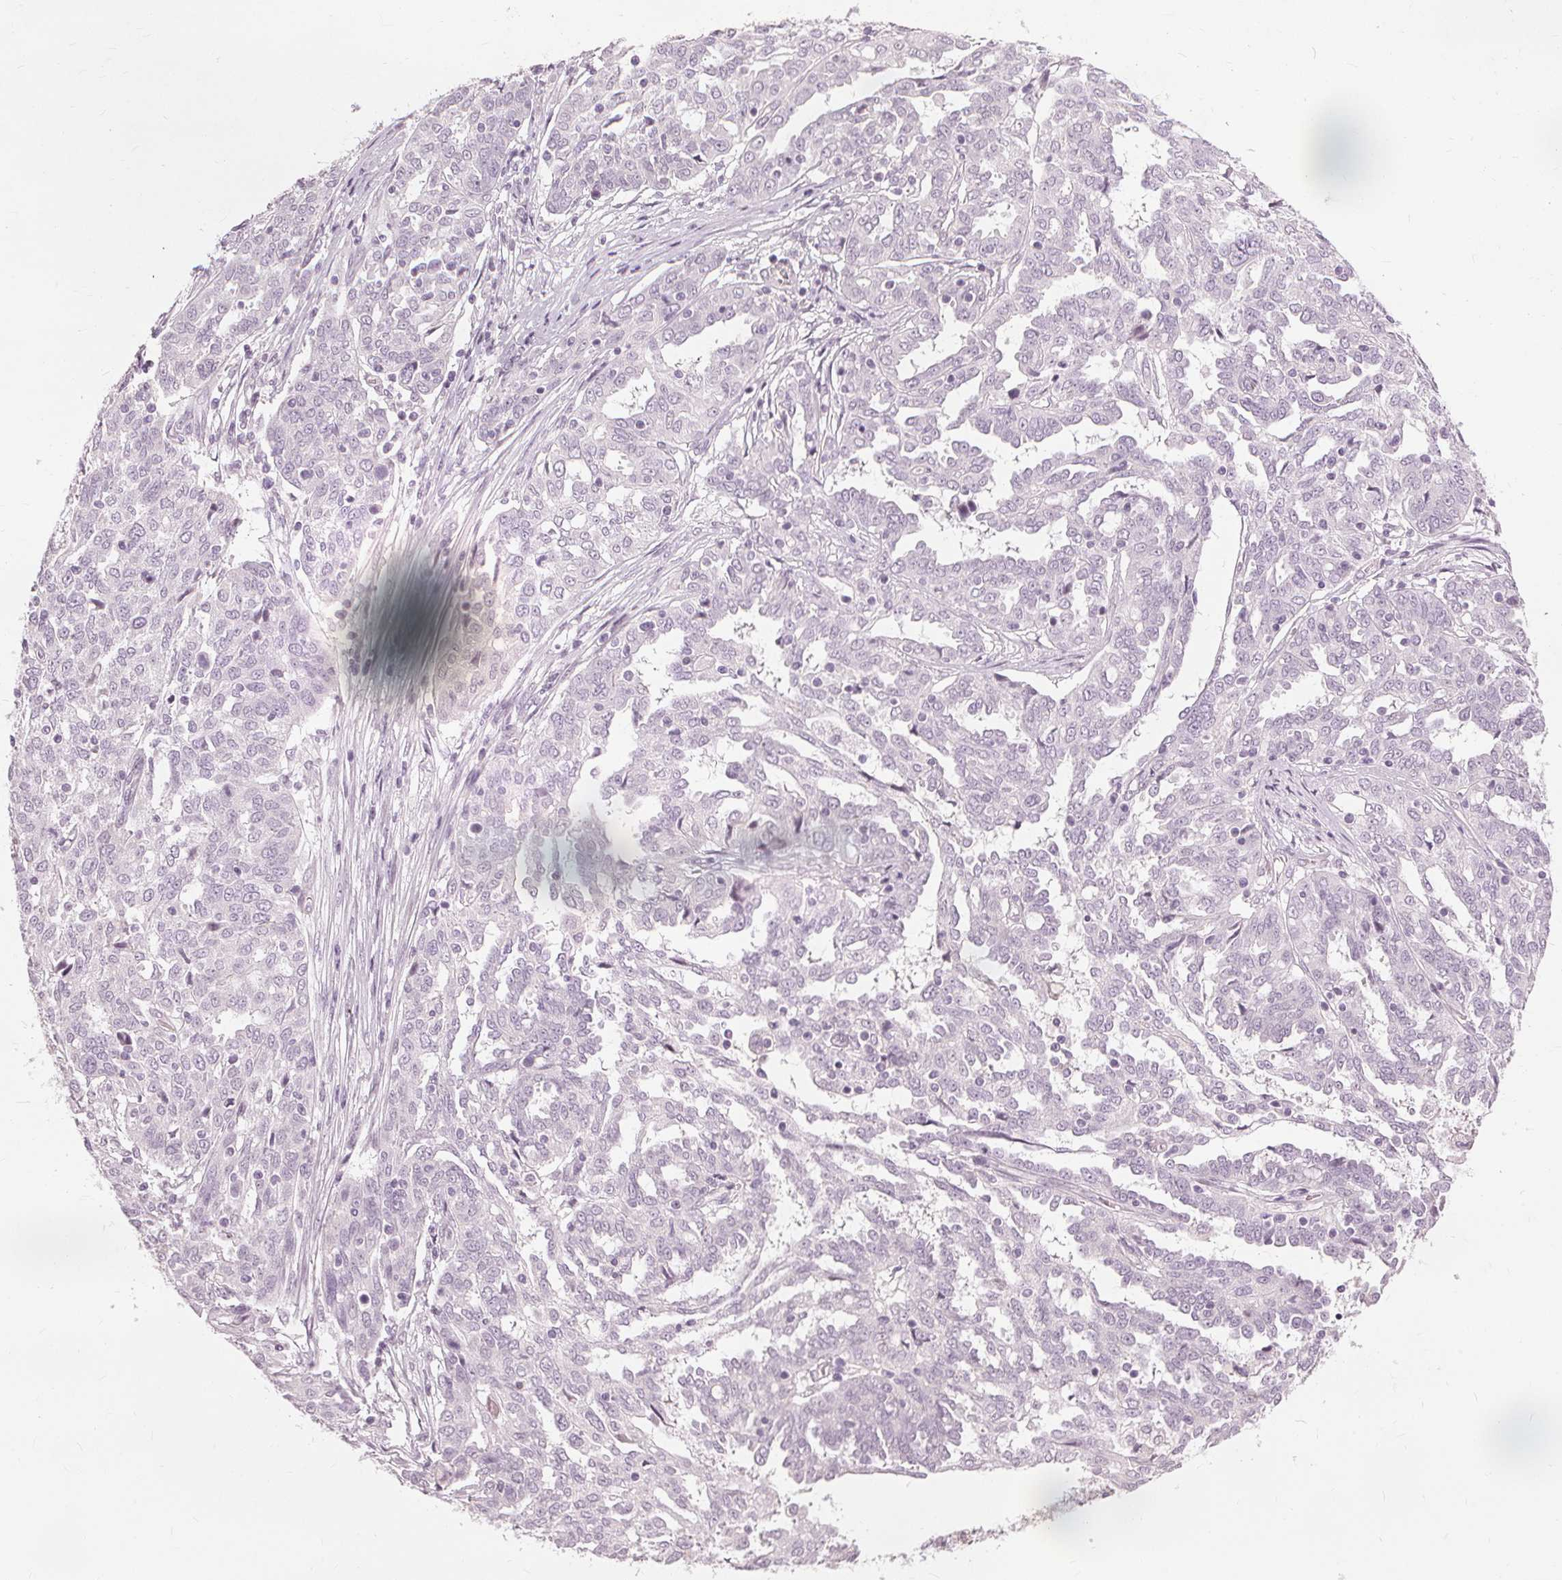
{"staining": {"intensity": "negative", "quantity": "none", "location": "none"}, "tissue": "ovarian cancer", "cell_type": "Tumor cells", "image_type": "cancer", "snomed": [{"axis": "morphology", "description": "Cystadenocarcinoma, serous, NOS"}, {"axis": "topography", "description": "Ovary"}], "caption": "Immunohistochemistry (IHC) of ovarian serous cystadenocarcinoma shows no positivity in tumor cells.", "gene": "SFTPD", "patient": {"sex": "female", "age": 67}}